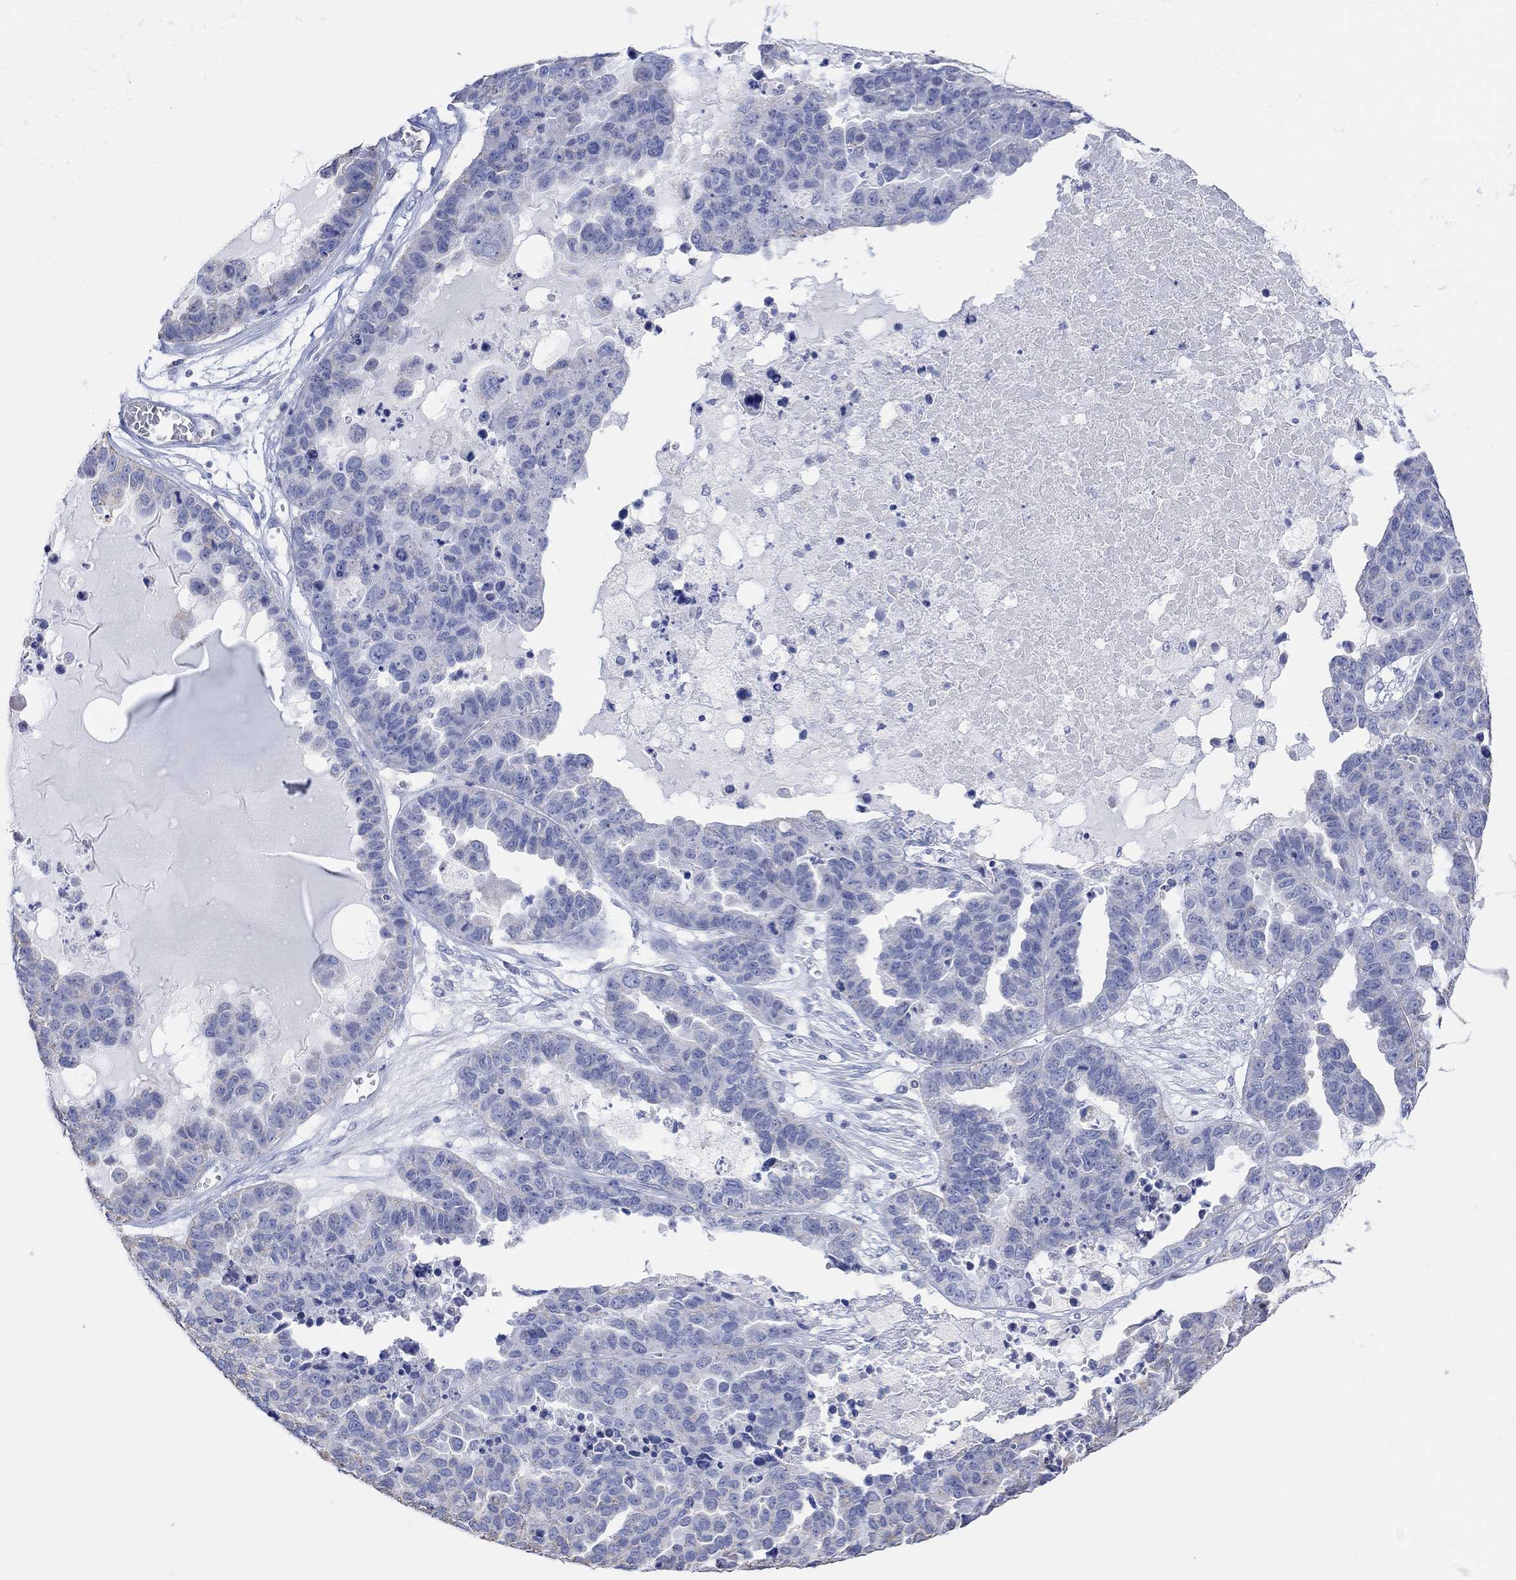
{"staining": {"intensity": "negative", "quantity": "none", "location": "none"}, "tissue": "ovarian cancer", "cell_type": "Tumor cells", "image_type": "cancer", "snomed": [{"axis": "morphology", "description": "Cystadenocarcinoma, serous, NOS"}, {"axis": "topography", "description": "Ovary"}], "caption": "Ovarian serous cystadenocarcinoma was stained to show a protein in brown. There is no significant expression in tumor cells.", "gene": "SYT12", "patient": {"sex": "female", "age": 87}}